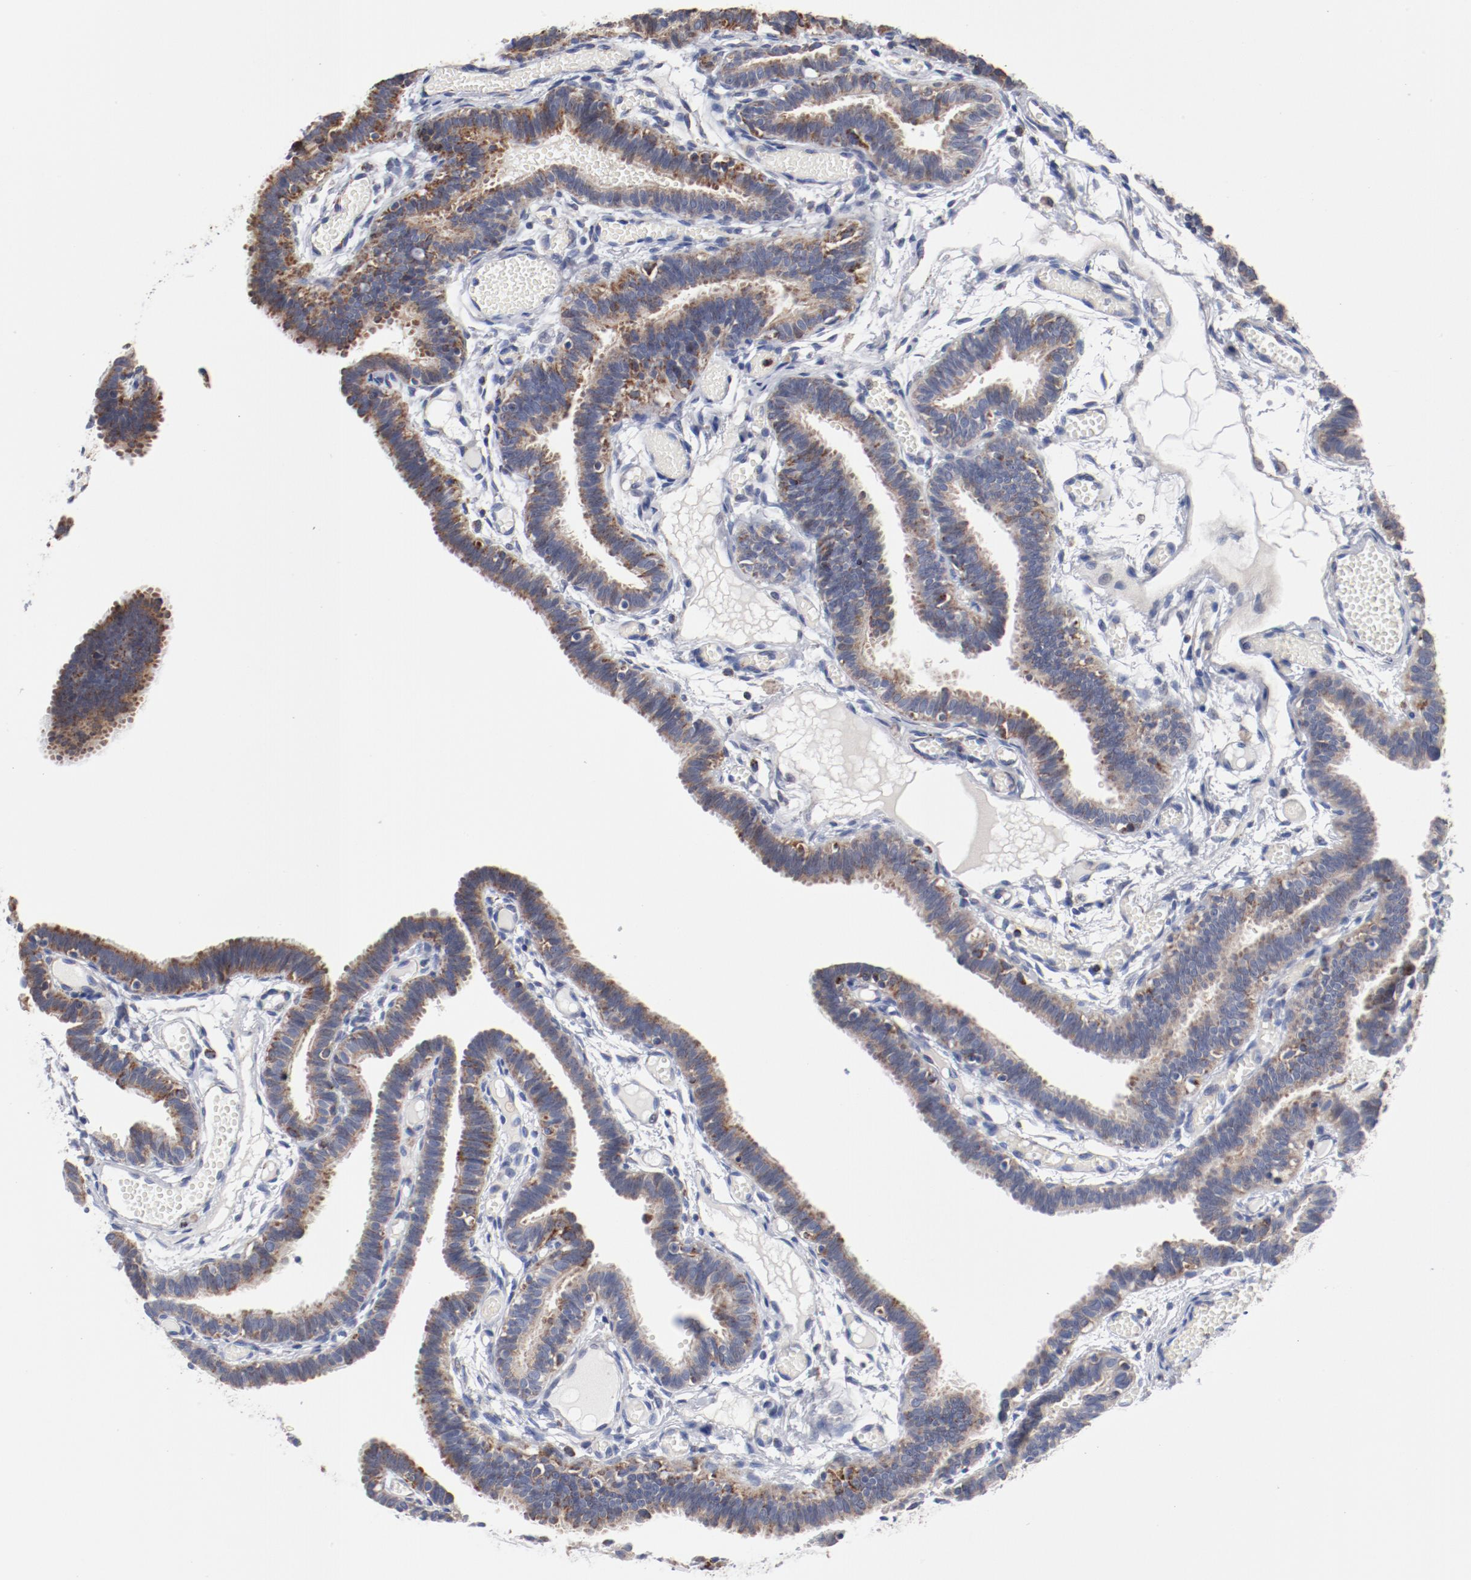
{"staining": {"intensity": "moderate", "quantity": ">75%", "location": "cytoplasmic/membranous"}, "tissue": "fallopian tube", "cell_type": "Glandular cells", "image_type": "normal", "snomed": [{"axis": "morphology", "description": "Normal tissue, NOS"}, {"axis": "topography", "description": "Fallopian tube"}], "caption": "A medium amount of moderate cytoplasmic/membranous expression is present in approximately >75% of glandular cells in unremarkable fallopian tube. (DAB (3,3'-diaminobenzidine) = brown stain, brightfield microscopy at high magnification).", "gene": "NDUFV2", "patient": {"sex": "female", "age": 29}}